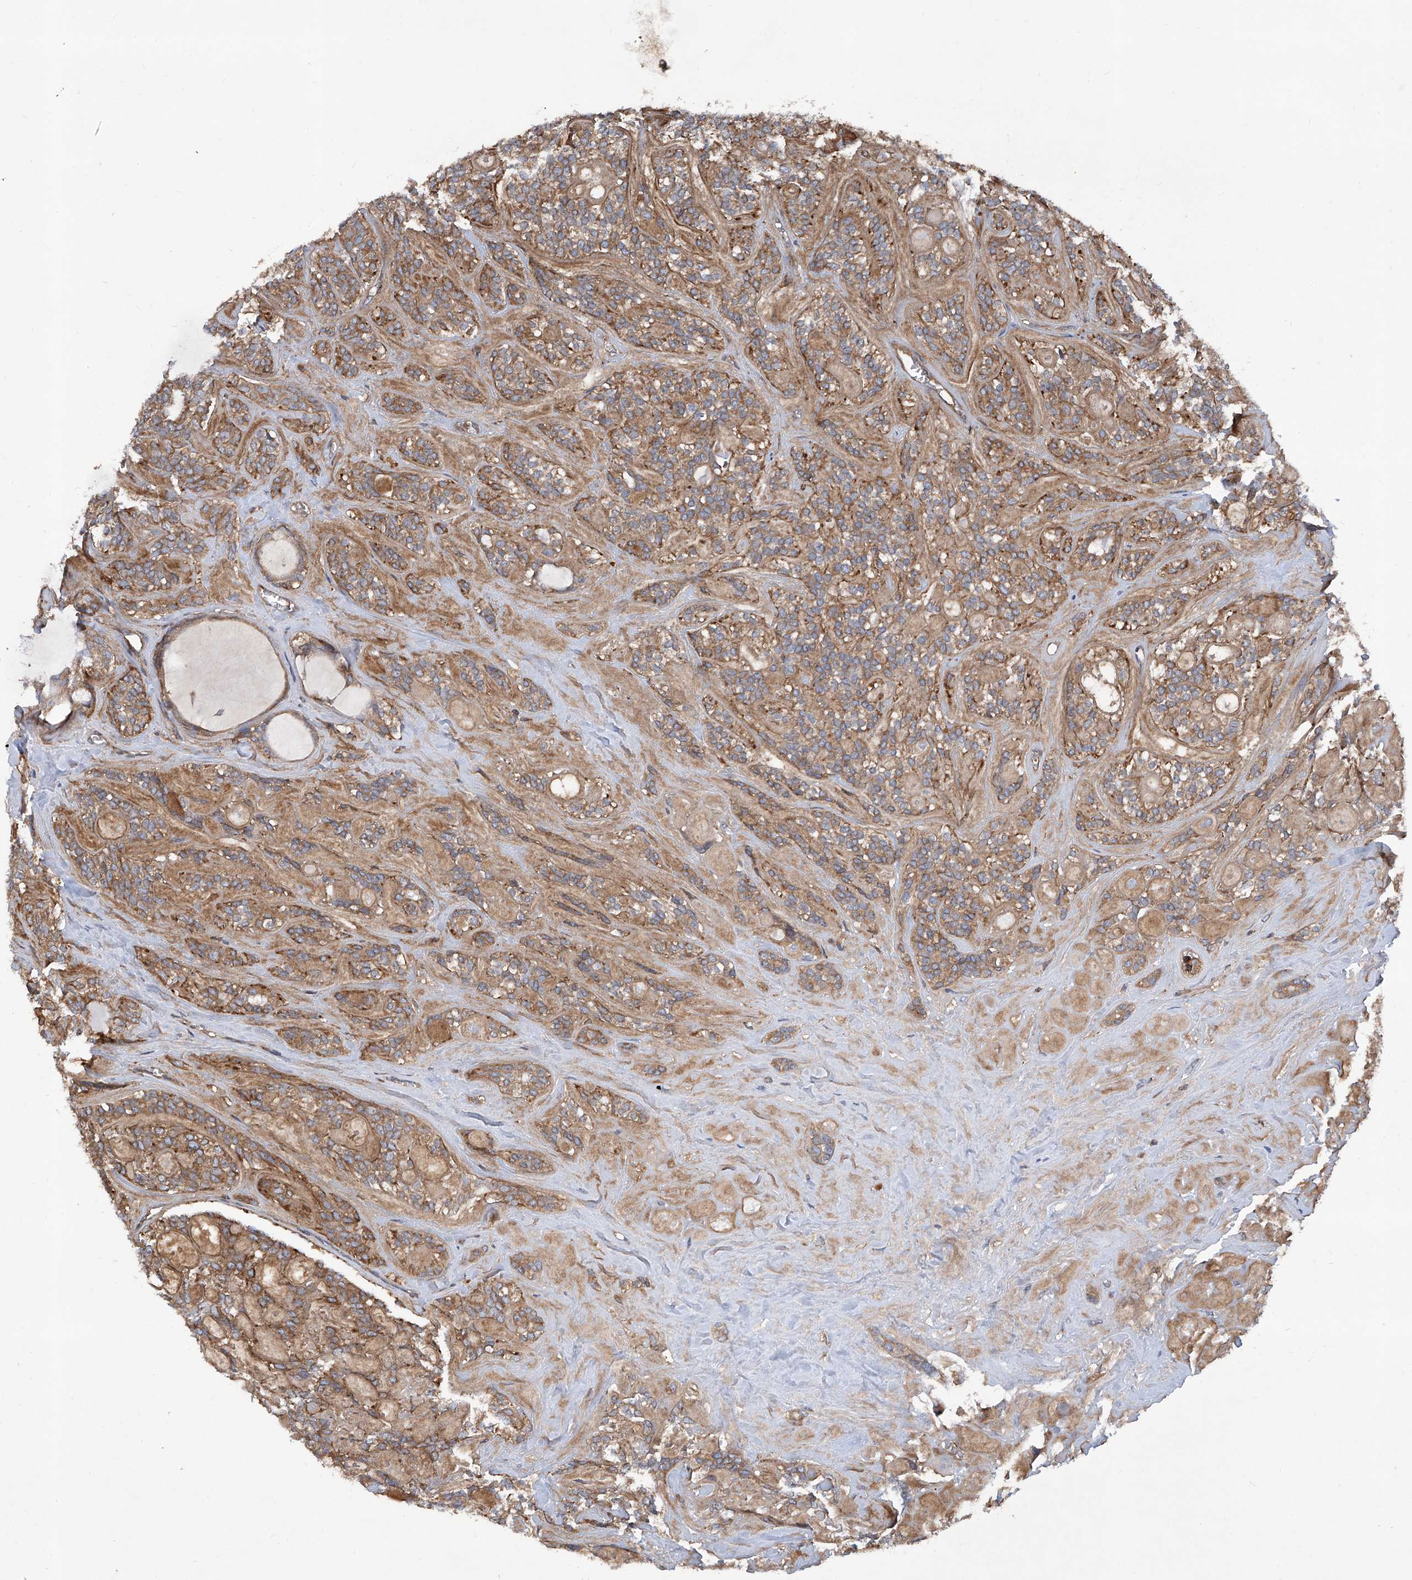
{"staining": {"intensity": "moderate", "quantity": ">75%", "location": "cytoplasmic/membranous"}, "tissue": "head and neck cancer", "cell_type": "Tumor cells", "image_type": "cancer", "snomed": [{"axis": "morphology", "description": "Adenocarcinoma, NOS"}, {"axis": "topography", "description": "Head-Neck"}], "caption": "The photomicrograph displays a brown stain indicating the presence of a protein in the cytoplasmic/membranous of tumor cells in head and neck cancer (adenocarcinoma). The staining is performed using DAB (3,3'-diaminobenzidine) brown chromogen to label protein expression. The nuclei are counter-stained blue using hematoxylin.", "gene": "SMAP1", "patient": {"sex": "male", "age": 66}}